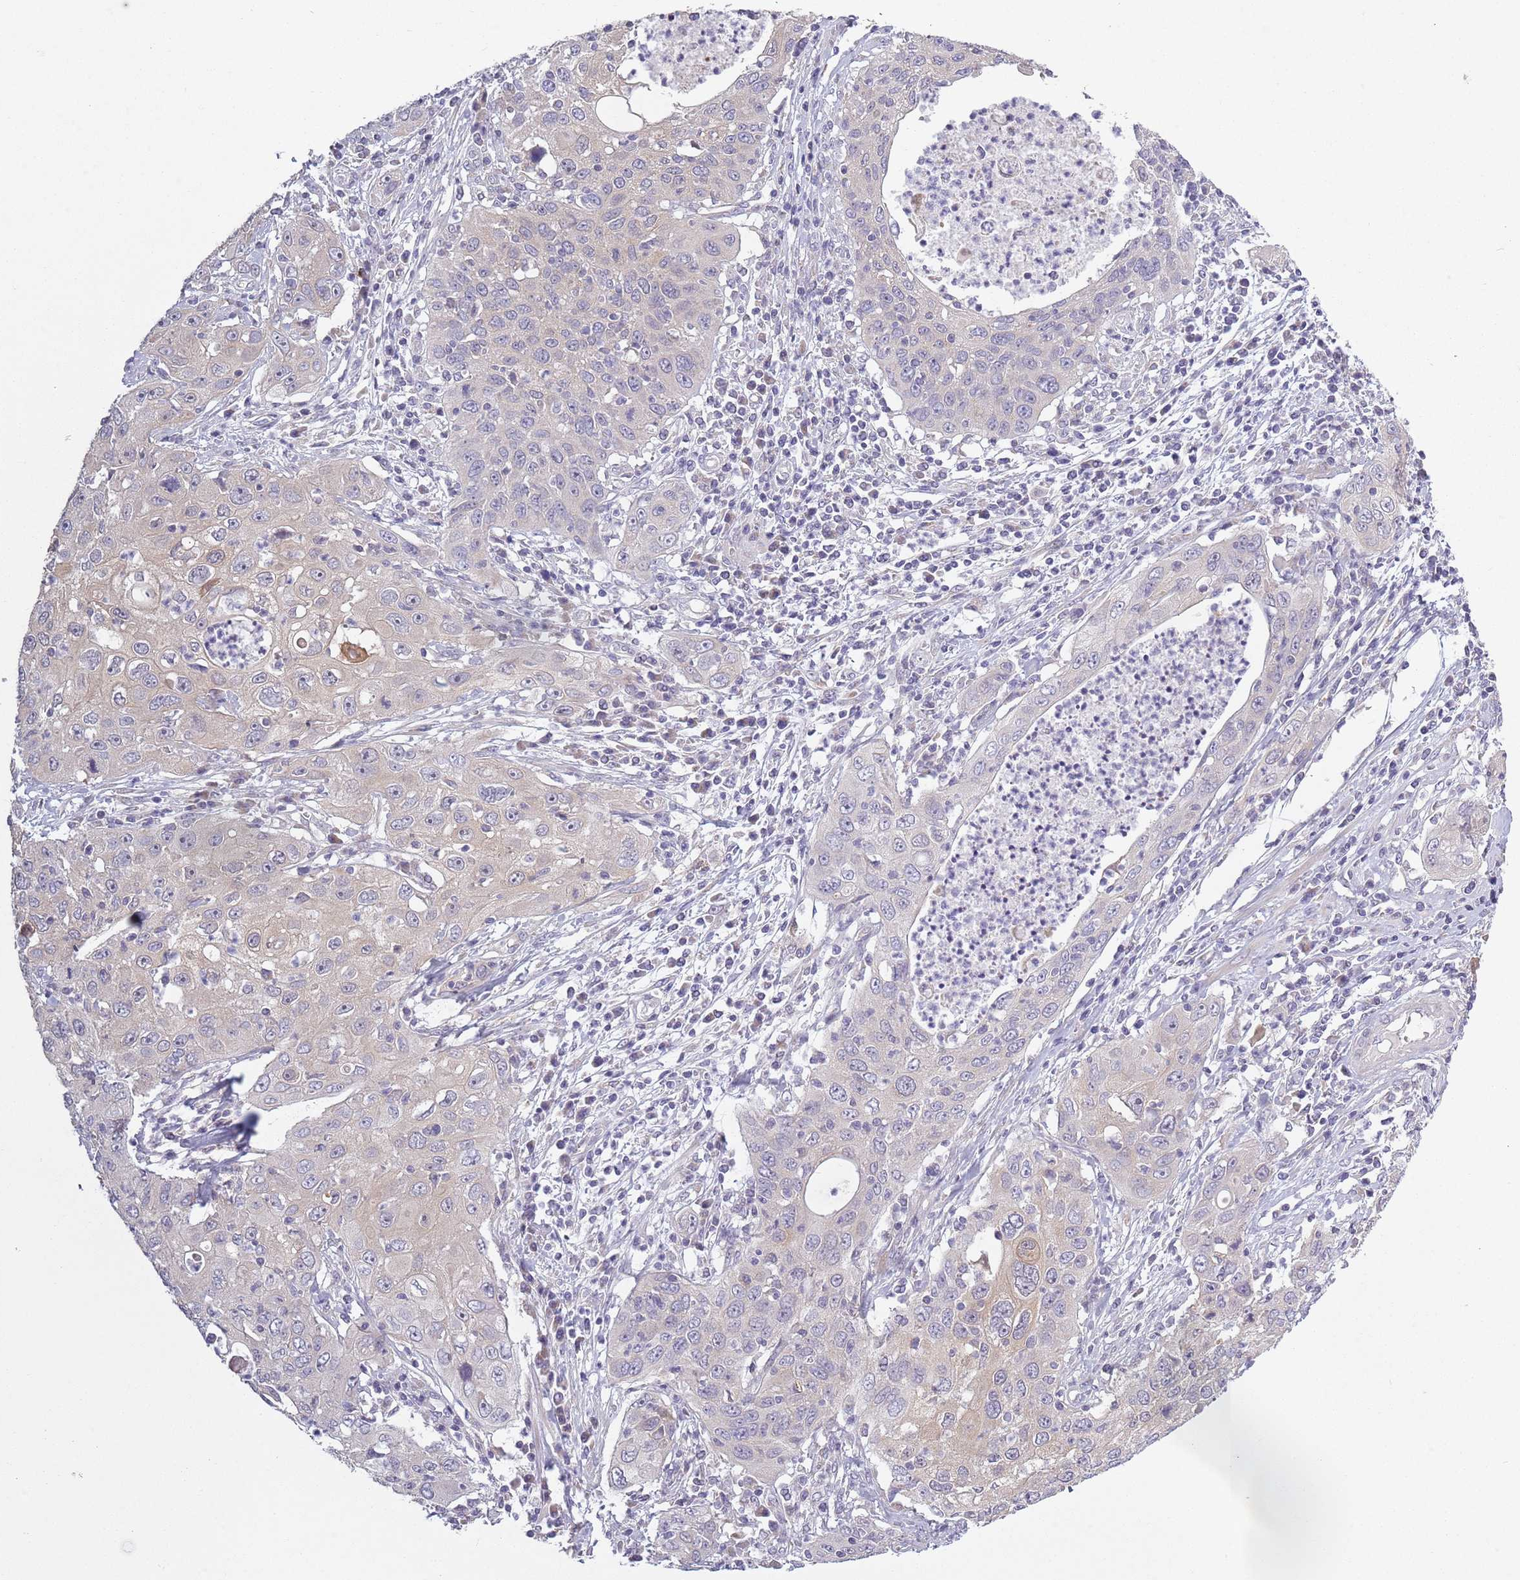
{"staining": {"intensity": "negative", "quantity": "none", "location": "none"}, "tissue": "cervical cancer", "cell_type": "Tumor cells", "image_type": "cancer", "snomed": [{"axis": "morphology", "description": "Squamous cell carcinoma, NOS"}, {"axis": "topography", "description": "Cervix"}], "caption": "A high-resolution photomicrograph shows immunohistochemistry staining of cervical cancer, which shows no significant positivity in tumor cells. The staining is performed using DAB (3,3'-diaminobenzidine) brown chromogen with nuclei counter-stained in using hematoxylin.", "gene": "COQ5", "patient": {"sex": "female", "age": 36}}